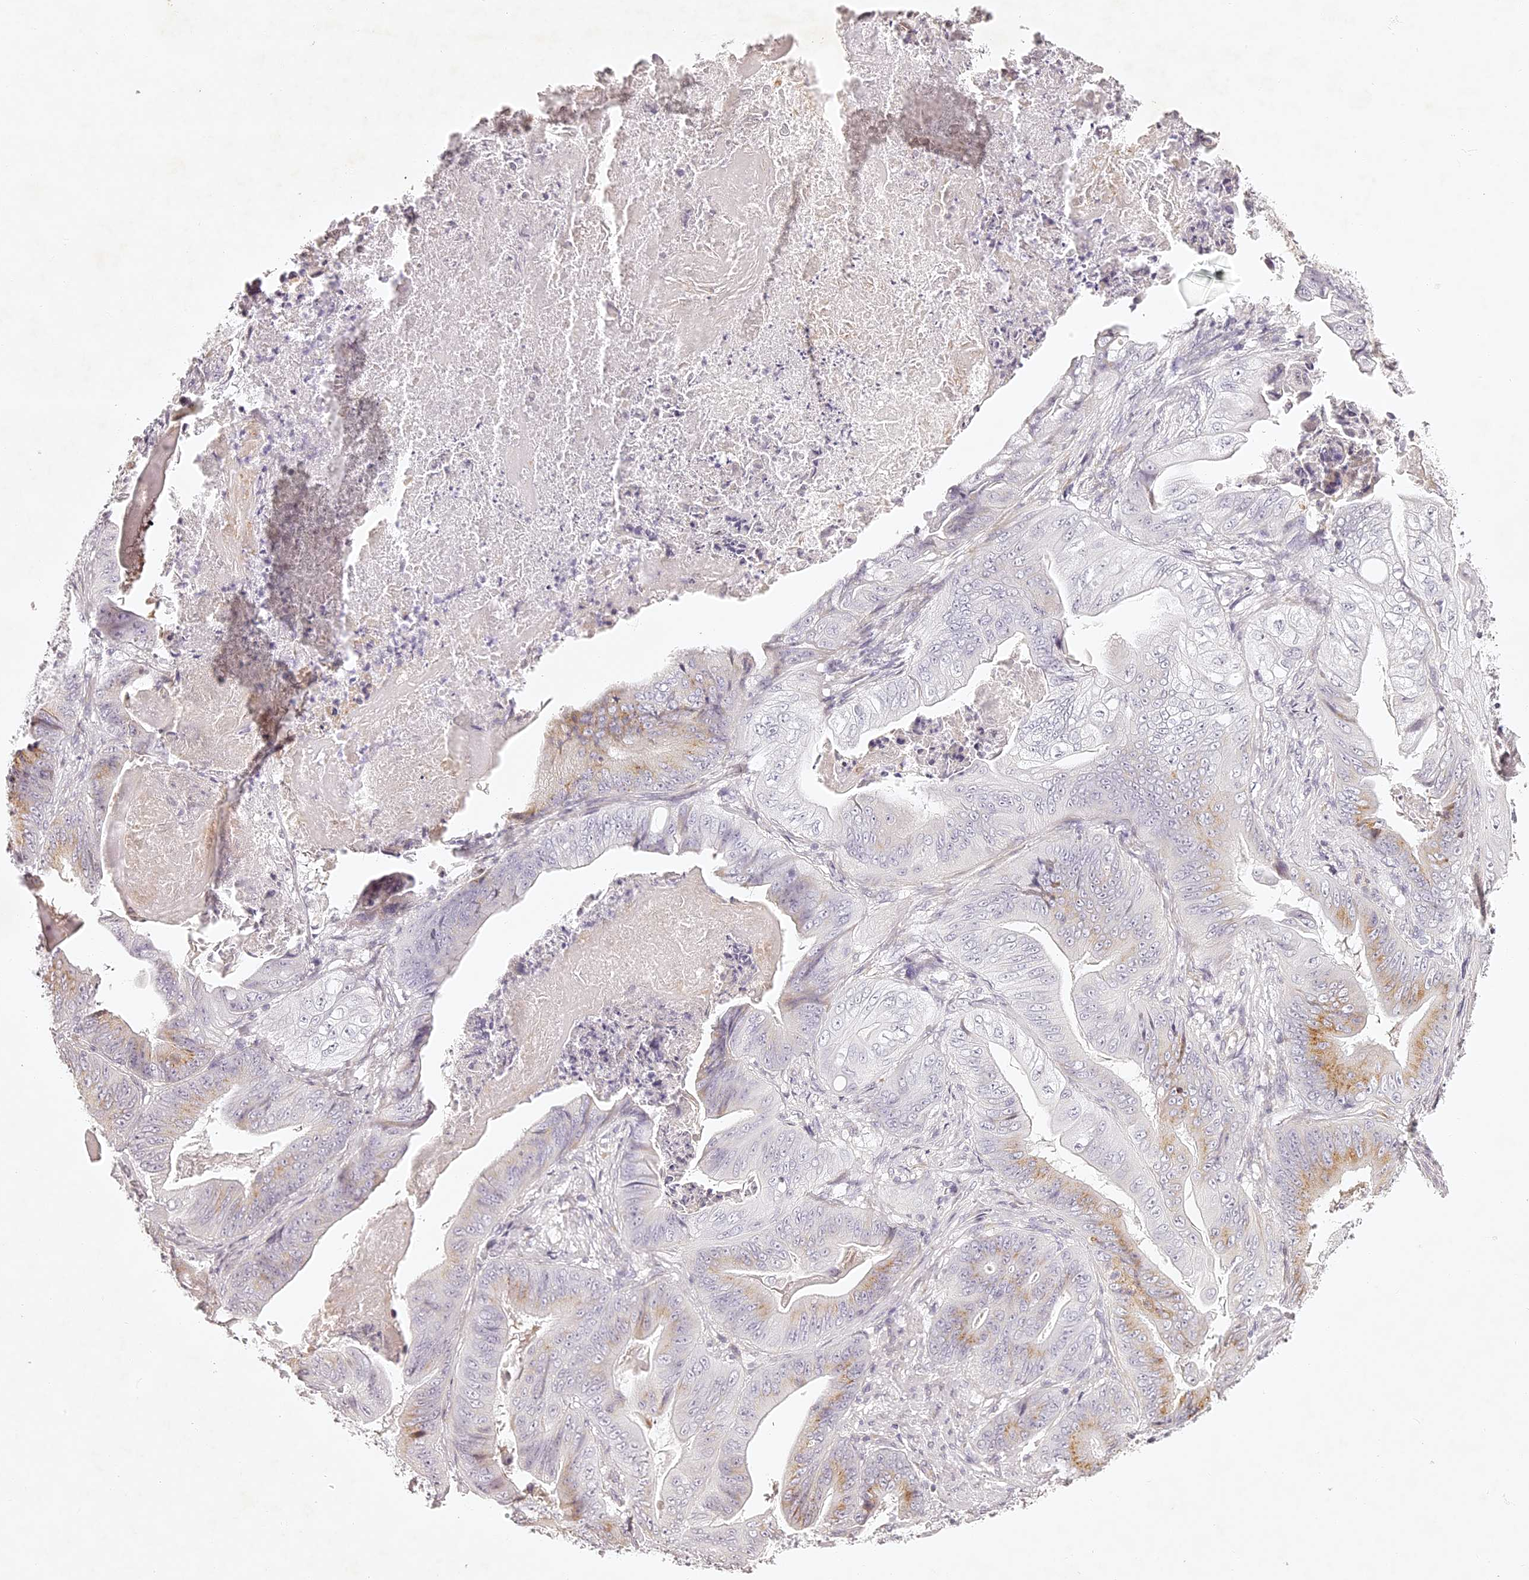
{"staining": {"intensity": "moderate", "quantity": "25%-75%", "location": "cytoplasmic/membranous"}, "tissue": "stomach cancer", "cell_type": "Tumor cells", "image_type": "cancer", "snomed": [{"axis": "morphology", "description": "Adenocarcinoma, NOS"}, {"axis": "topography", "description": "Stomach"}], "caption": "Stomach adenocarcinoma stained with a protein marker demonstrates moderate staining in tumor cells.", "gene": "ELAPOR1", "patient": {"sex": "female", "age": 73}}